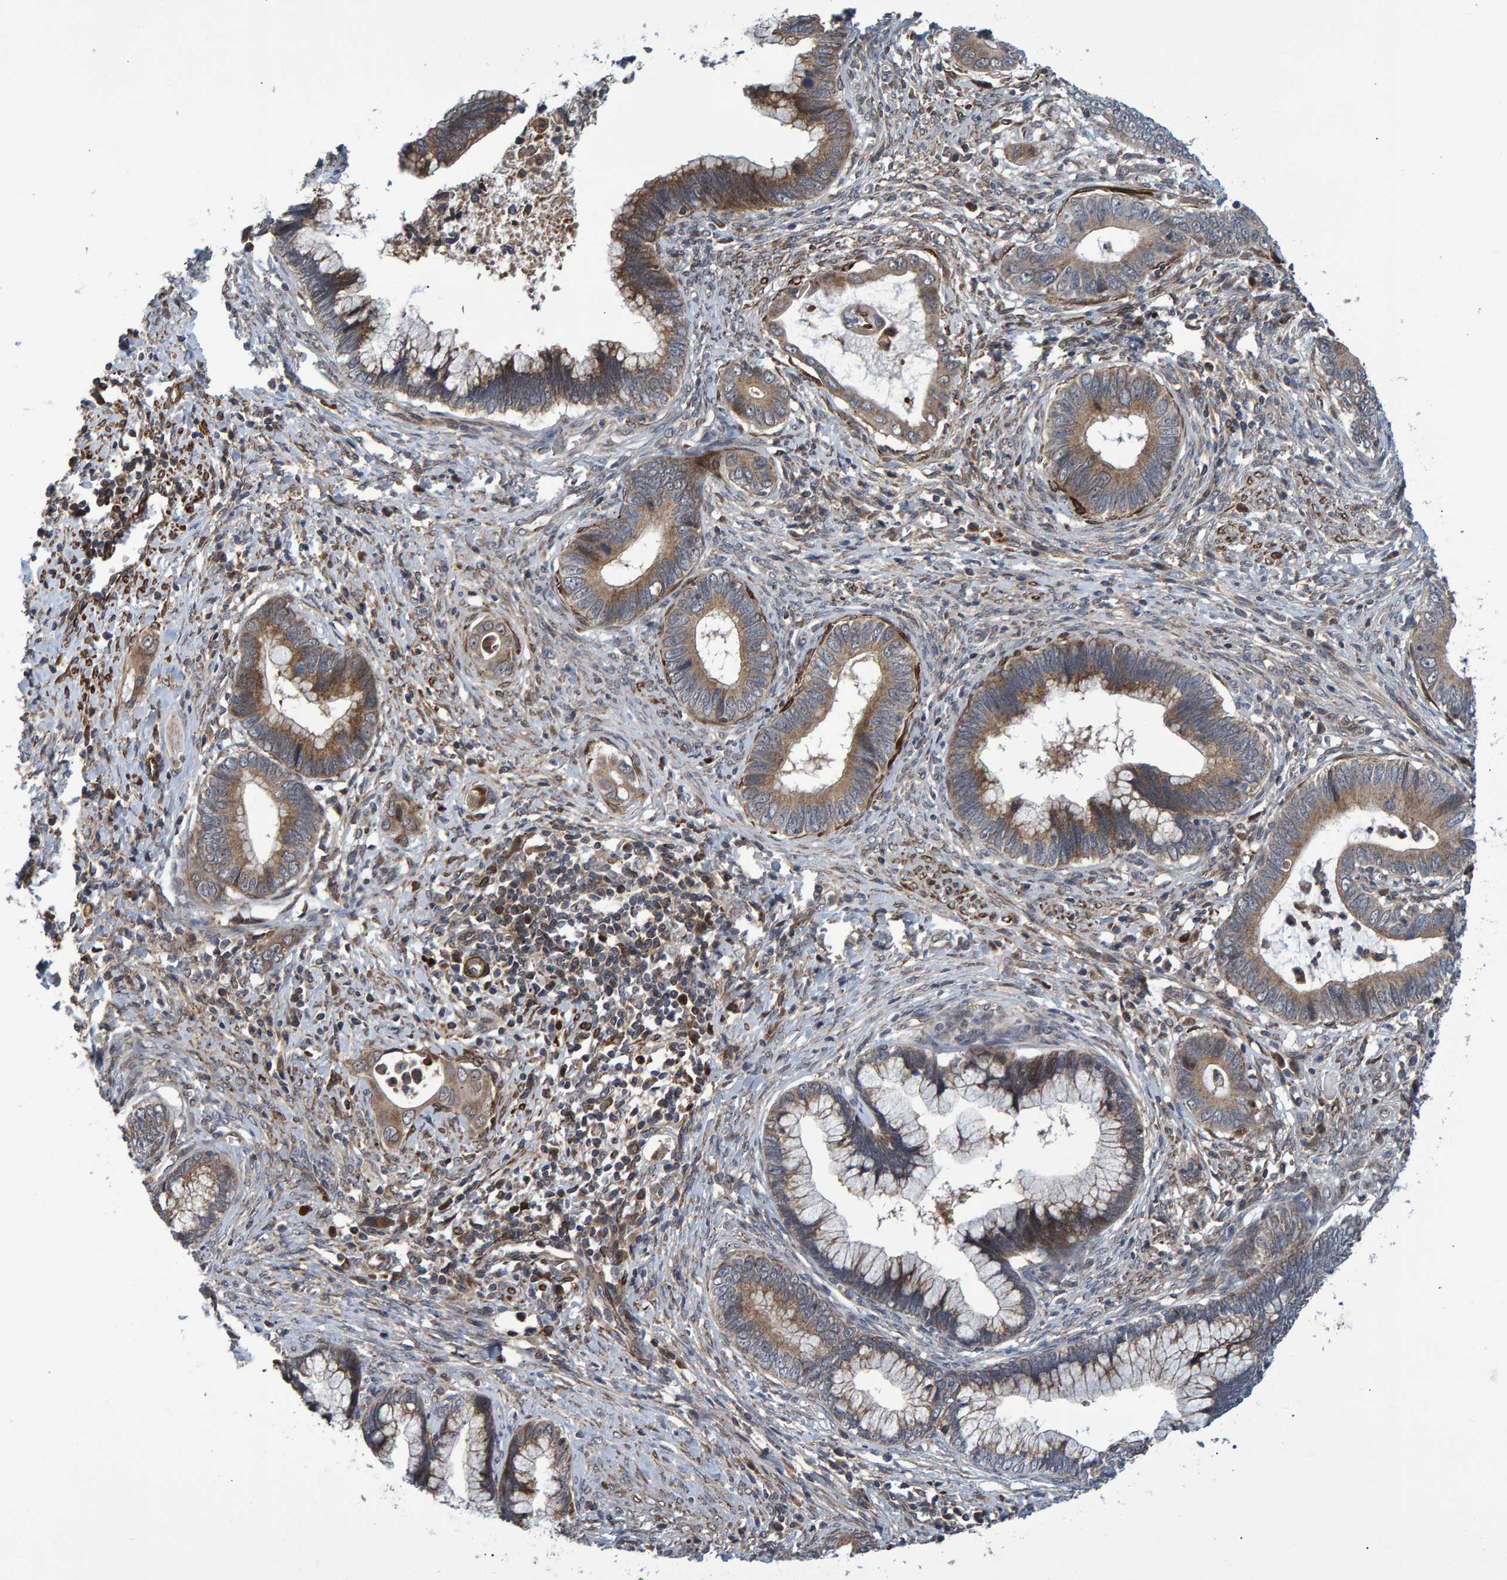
{"staining": {"intensity": "weak", "quantity": ">75%", "location": "cytoplasmic/membranous"}, "tissue": "cervical cancer", "cell_type": "Tumor cells", "image_type": "cancer", "snomed": [{"axis": "morphology", "description": "Adenocarcinoma, NOS"}, {"axis": "topography", "description": "Cervix"}], "caption": "Human cervical adenocarcinoma stained for a protein (brown) displays weak cytoplasmic/membranous positive staining in about >75% of tumor cells.", "gene": "ATP6V1H", "patient": {"sex": "female", "age": 44}}